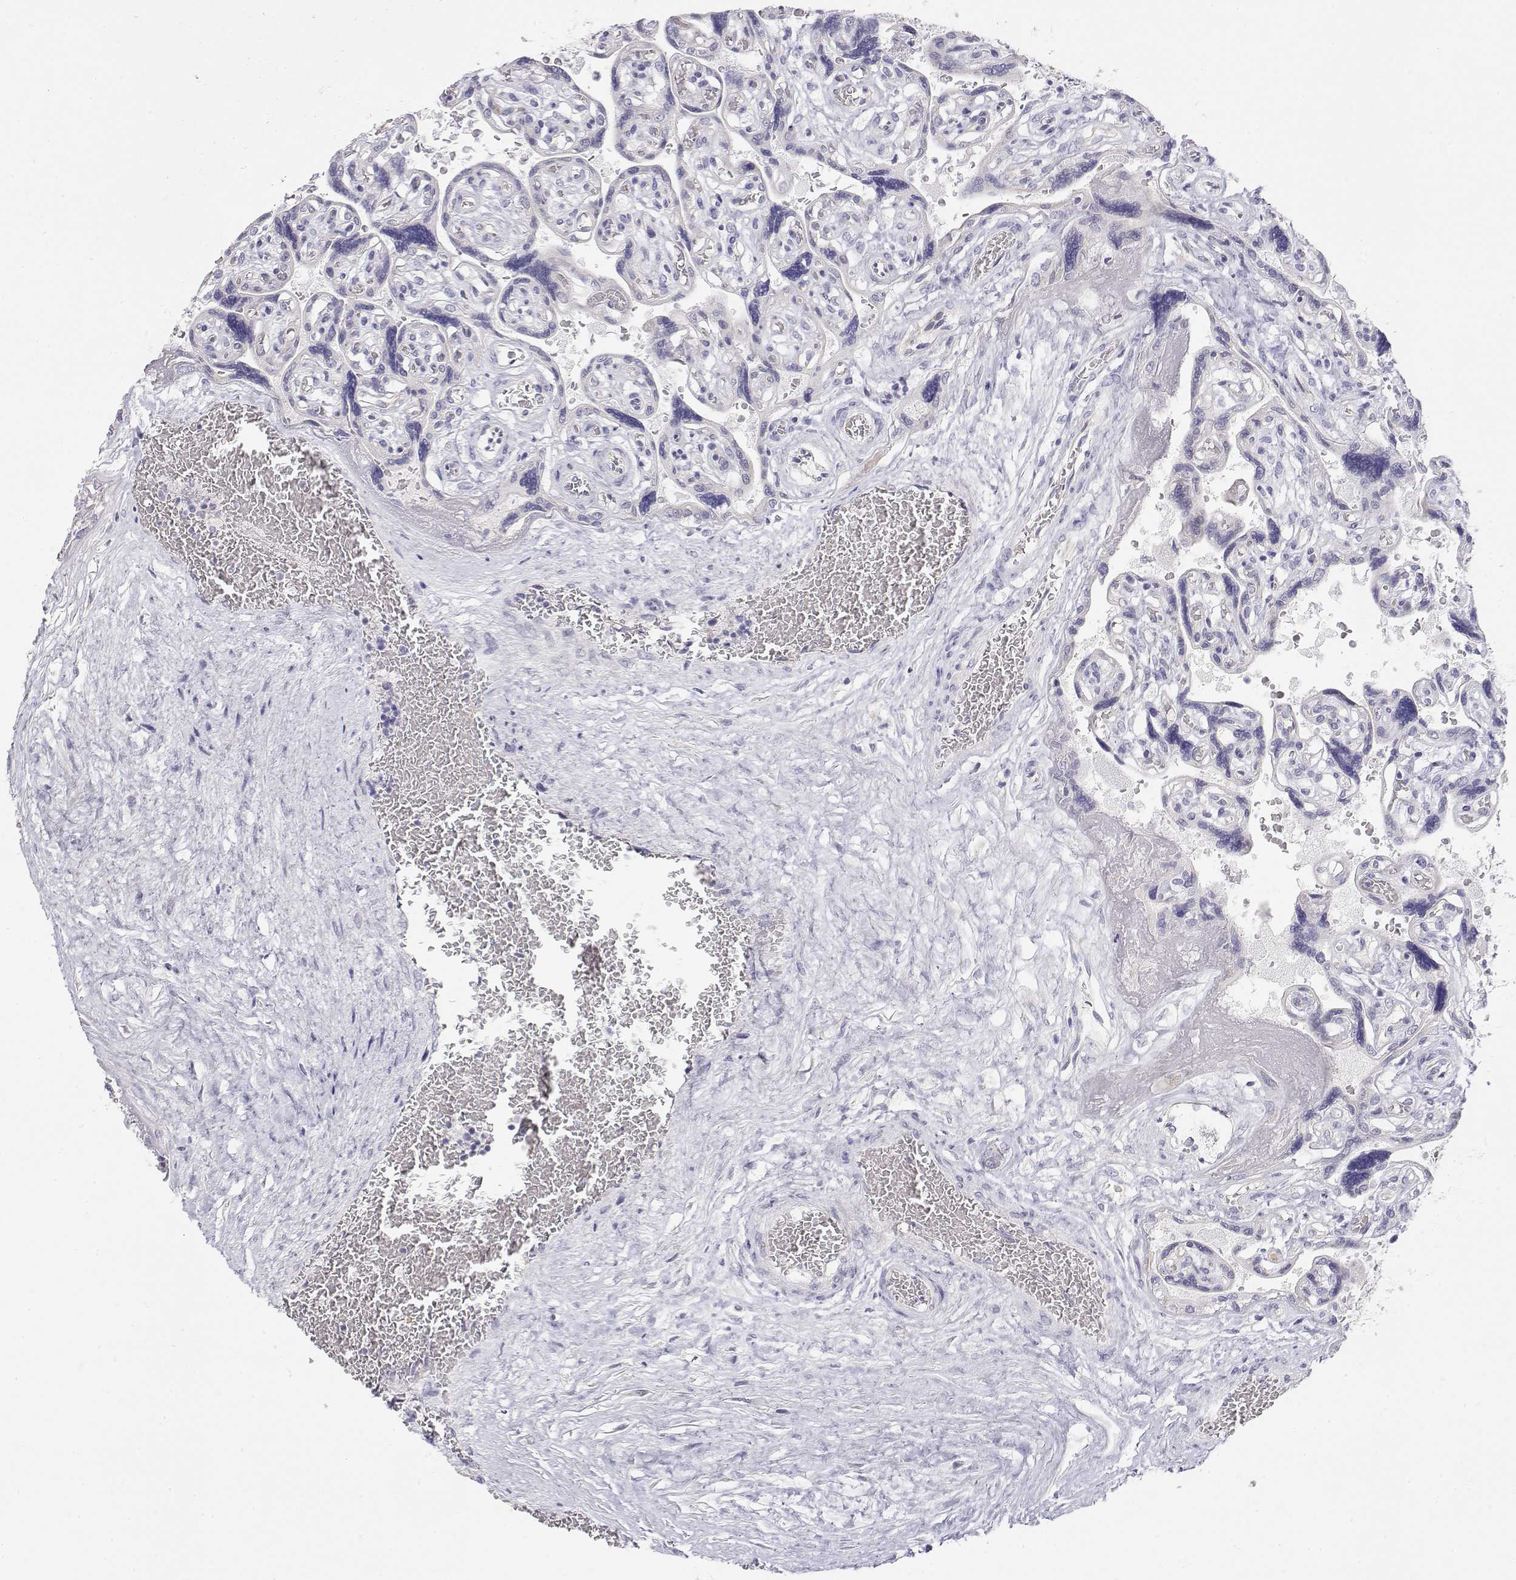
{"staining": {"intensity": "negative", "quantity": "none", "location": "none"}, "tissue": "placenta", "cell_type": "Decidual cells", "image_type": "normal", "snomed": [{"axis": "morphology", "description": "Normal tissue, NOS"}, {"axis": "topography", "description": "Placenta"}], "caption": "The immunohistochemistry (IHC) histopathology image has no significant expression in decidual cells of placenta.", "gene": "MISP", "patient": {"sex": "female", "age": 32}}